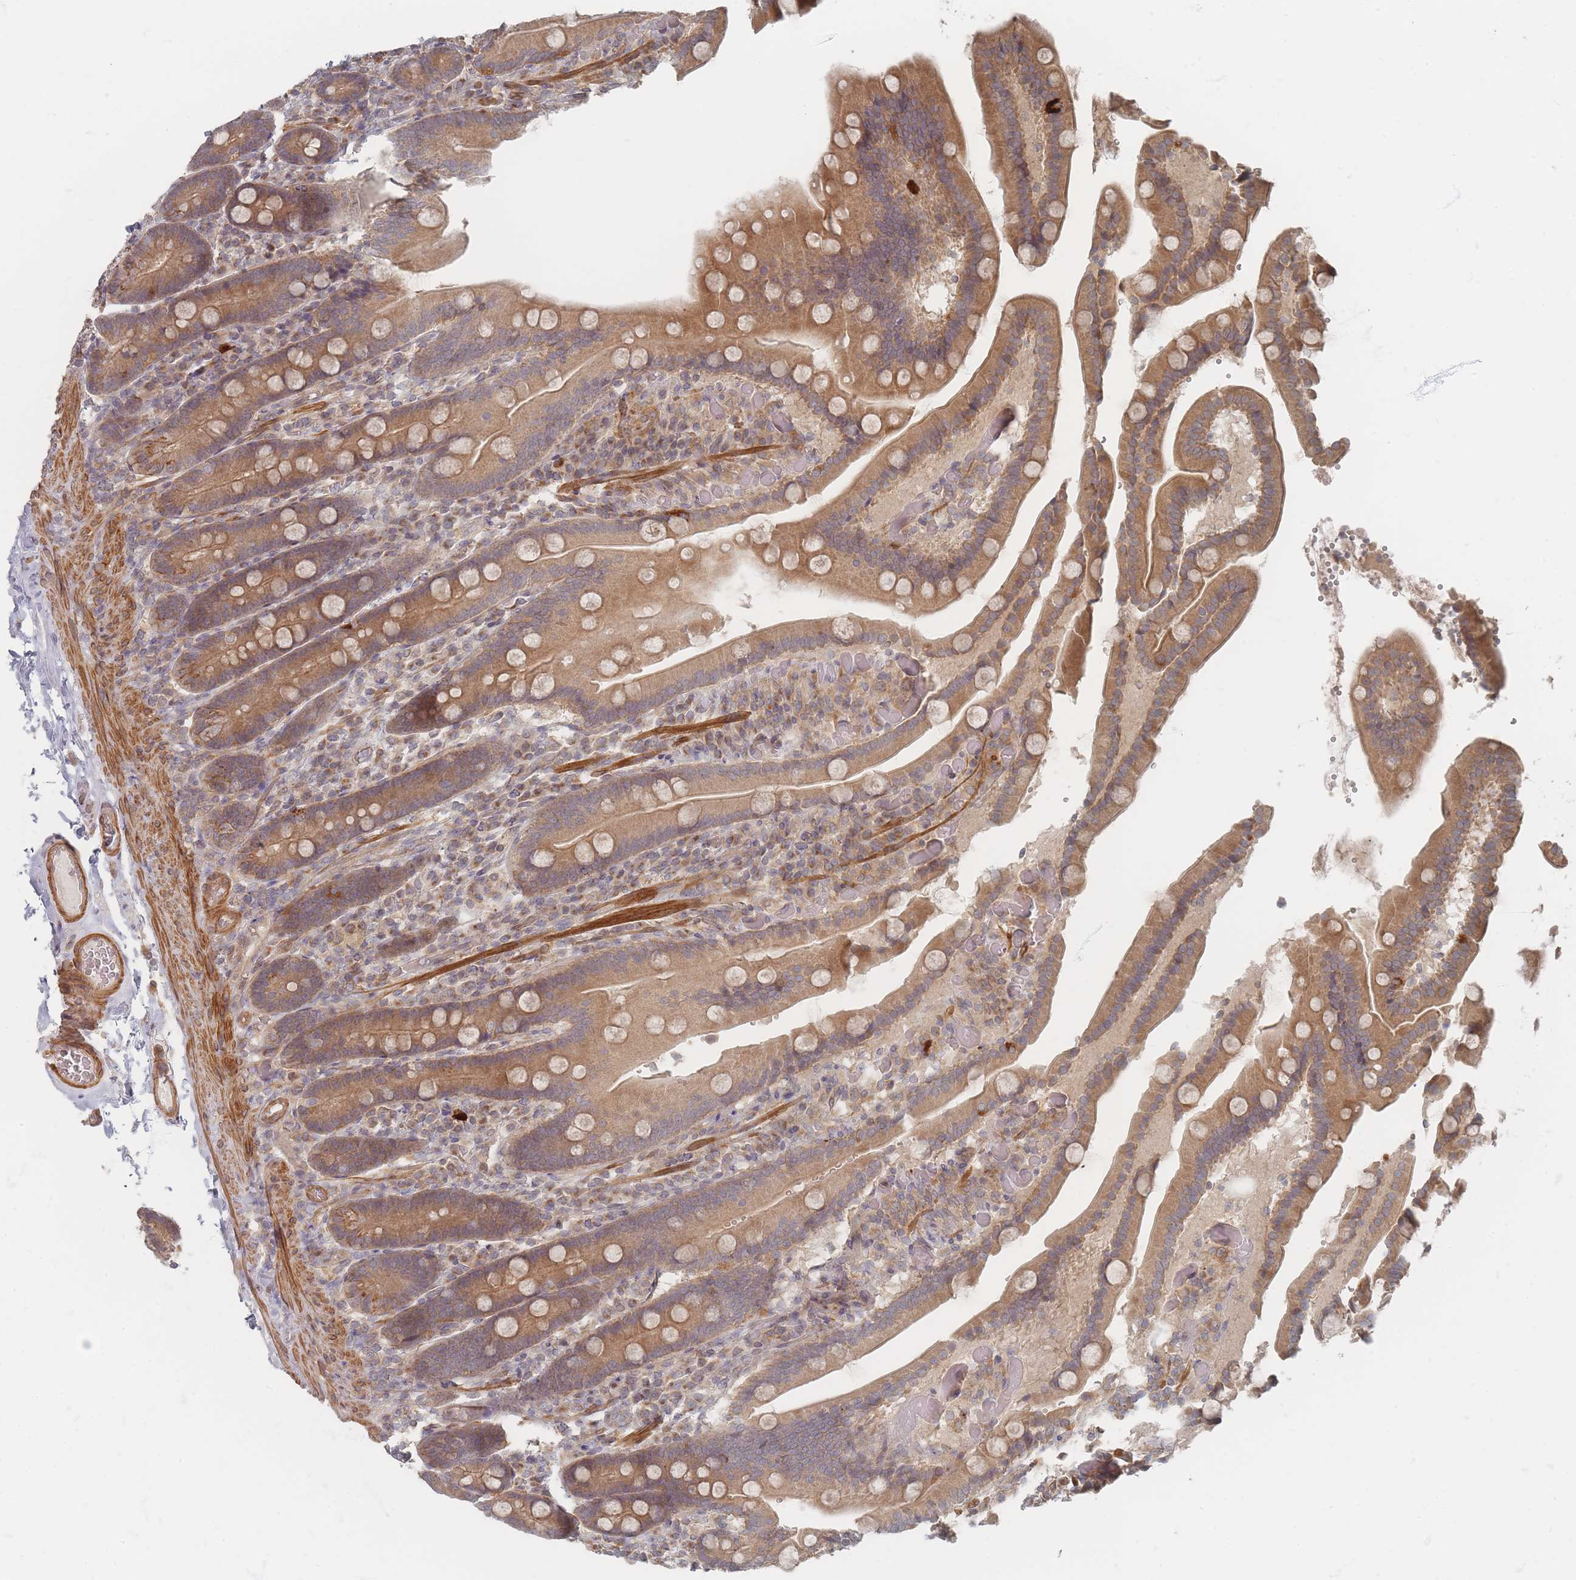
{"staining": {"intensity": "moderate", "quantity": ">75%", "location": "cytoplasmic/membranous"}, "tissue": "duodenum", "cell_type": "Glandular cells", "image_type": "normal", "snomed": [{"axis": "morphology", "description": "Normal tissue, NOS"}, {"axis": "topography", "description": "Duodenum"}], "caption": "IHC (DAB (3,3'-diaminobenzidine)) staining of unremarkable human duodenum exhibits moderate cytoplasmic/membranous protein staining in approximately >75% of glandular cells. (DAB (3,3'-diaminobenzidine) IHC with brightfield microscopy, high magnification).", "gene": "GLE1", "patient": {"sex": "female", "age": 62}}